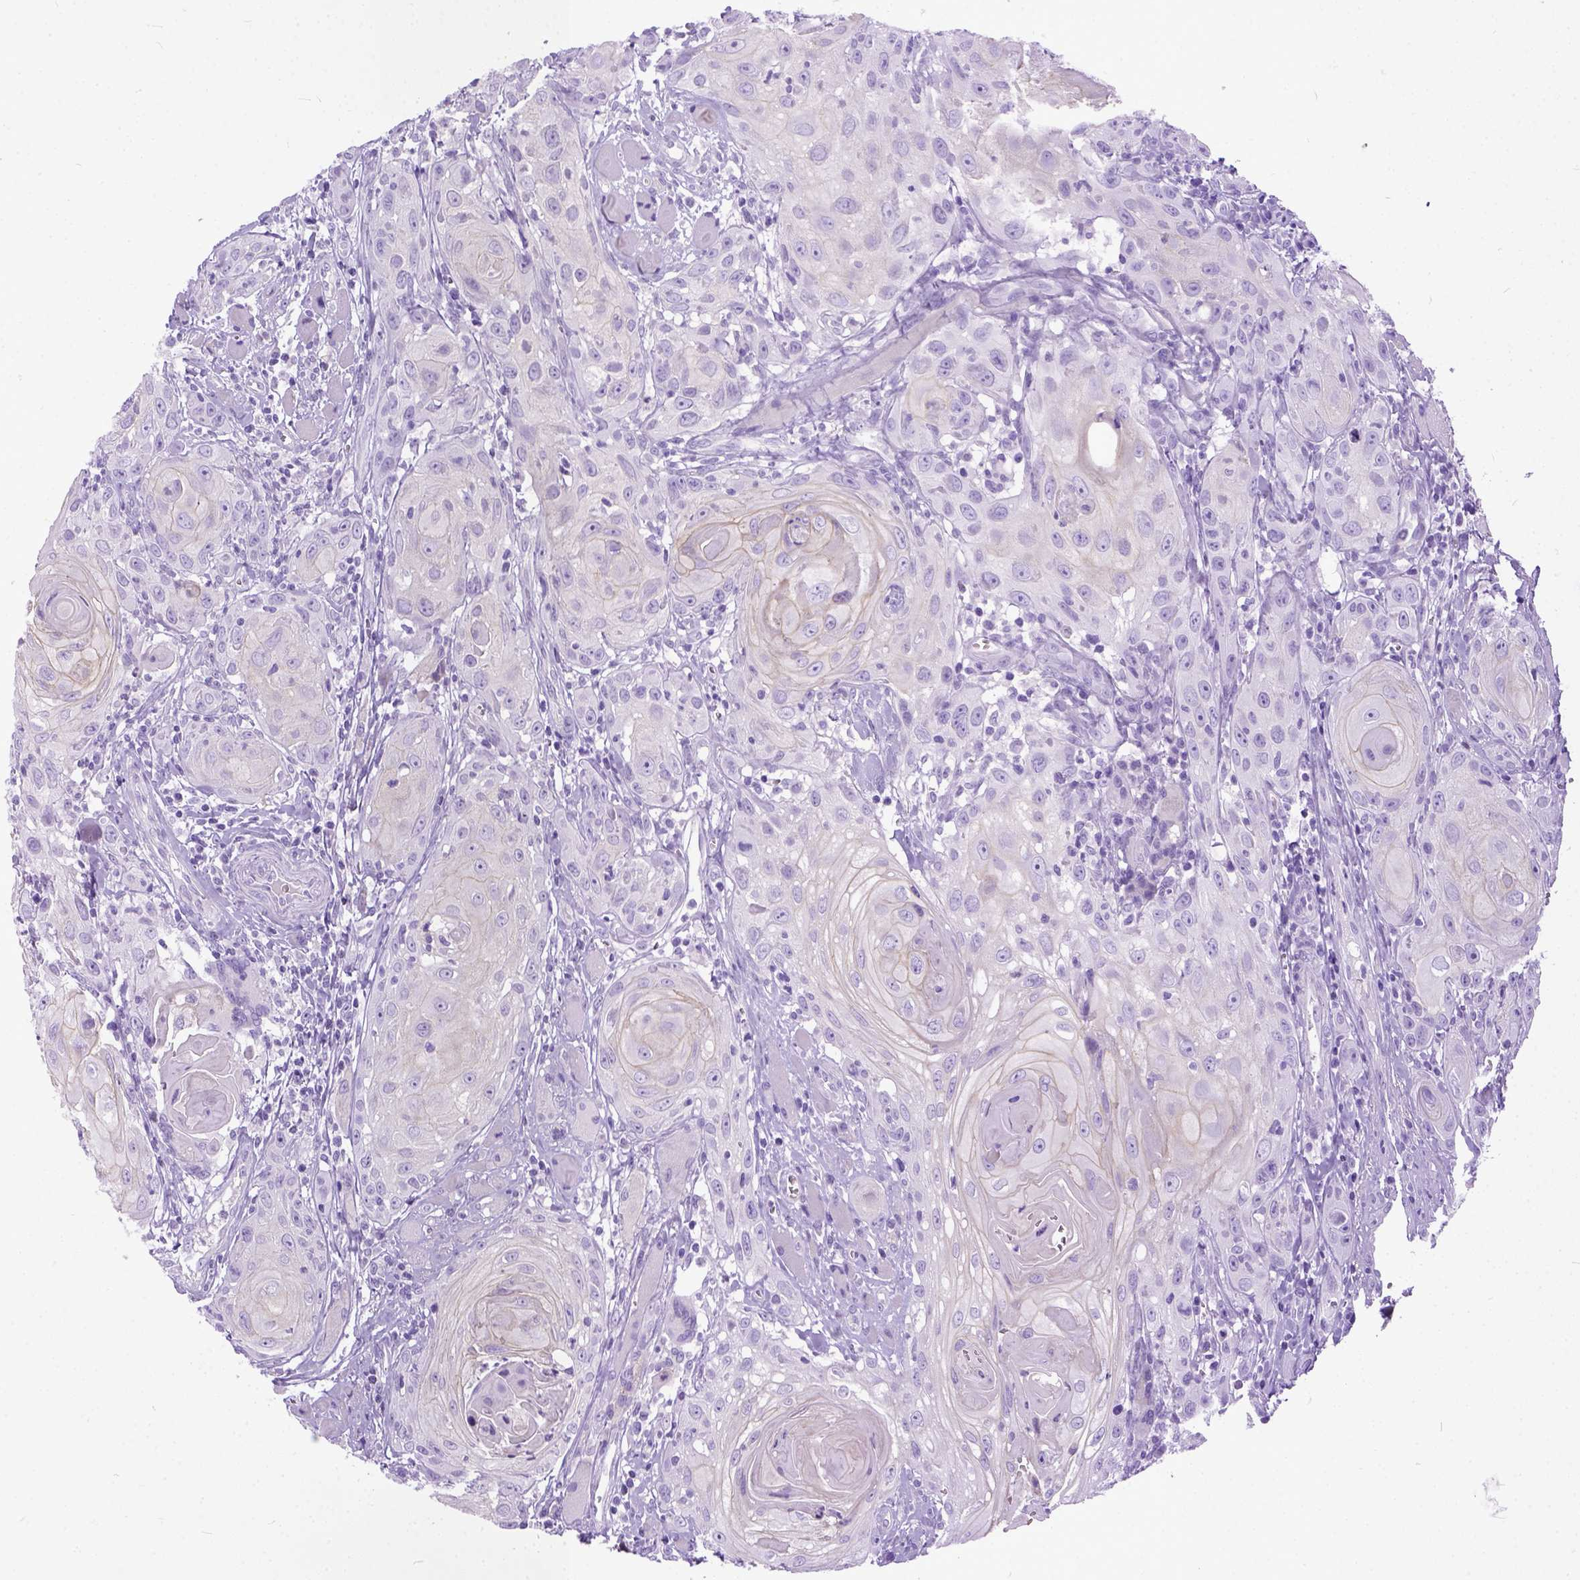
{"staining": {"intensity": "negative", "quantity": "none", "location": "none"}, "tissue": "head and neck cancer", "cell_type": "Tumor cells", "image_type": "cancer", "snomed": [{"axis": "morphology", "description": "Squamous cell carcinoma, NOS"}, {"axis": "topography", "description": "Head-Neck"}], "caption": "Protein analysis of head and neck cancer reveals no significant positivity in tumor cells.", "gene": "PPL", "patient": {"sex": "female", "age": 80}}